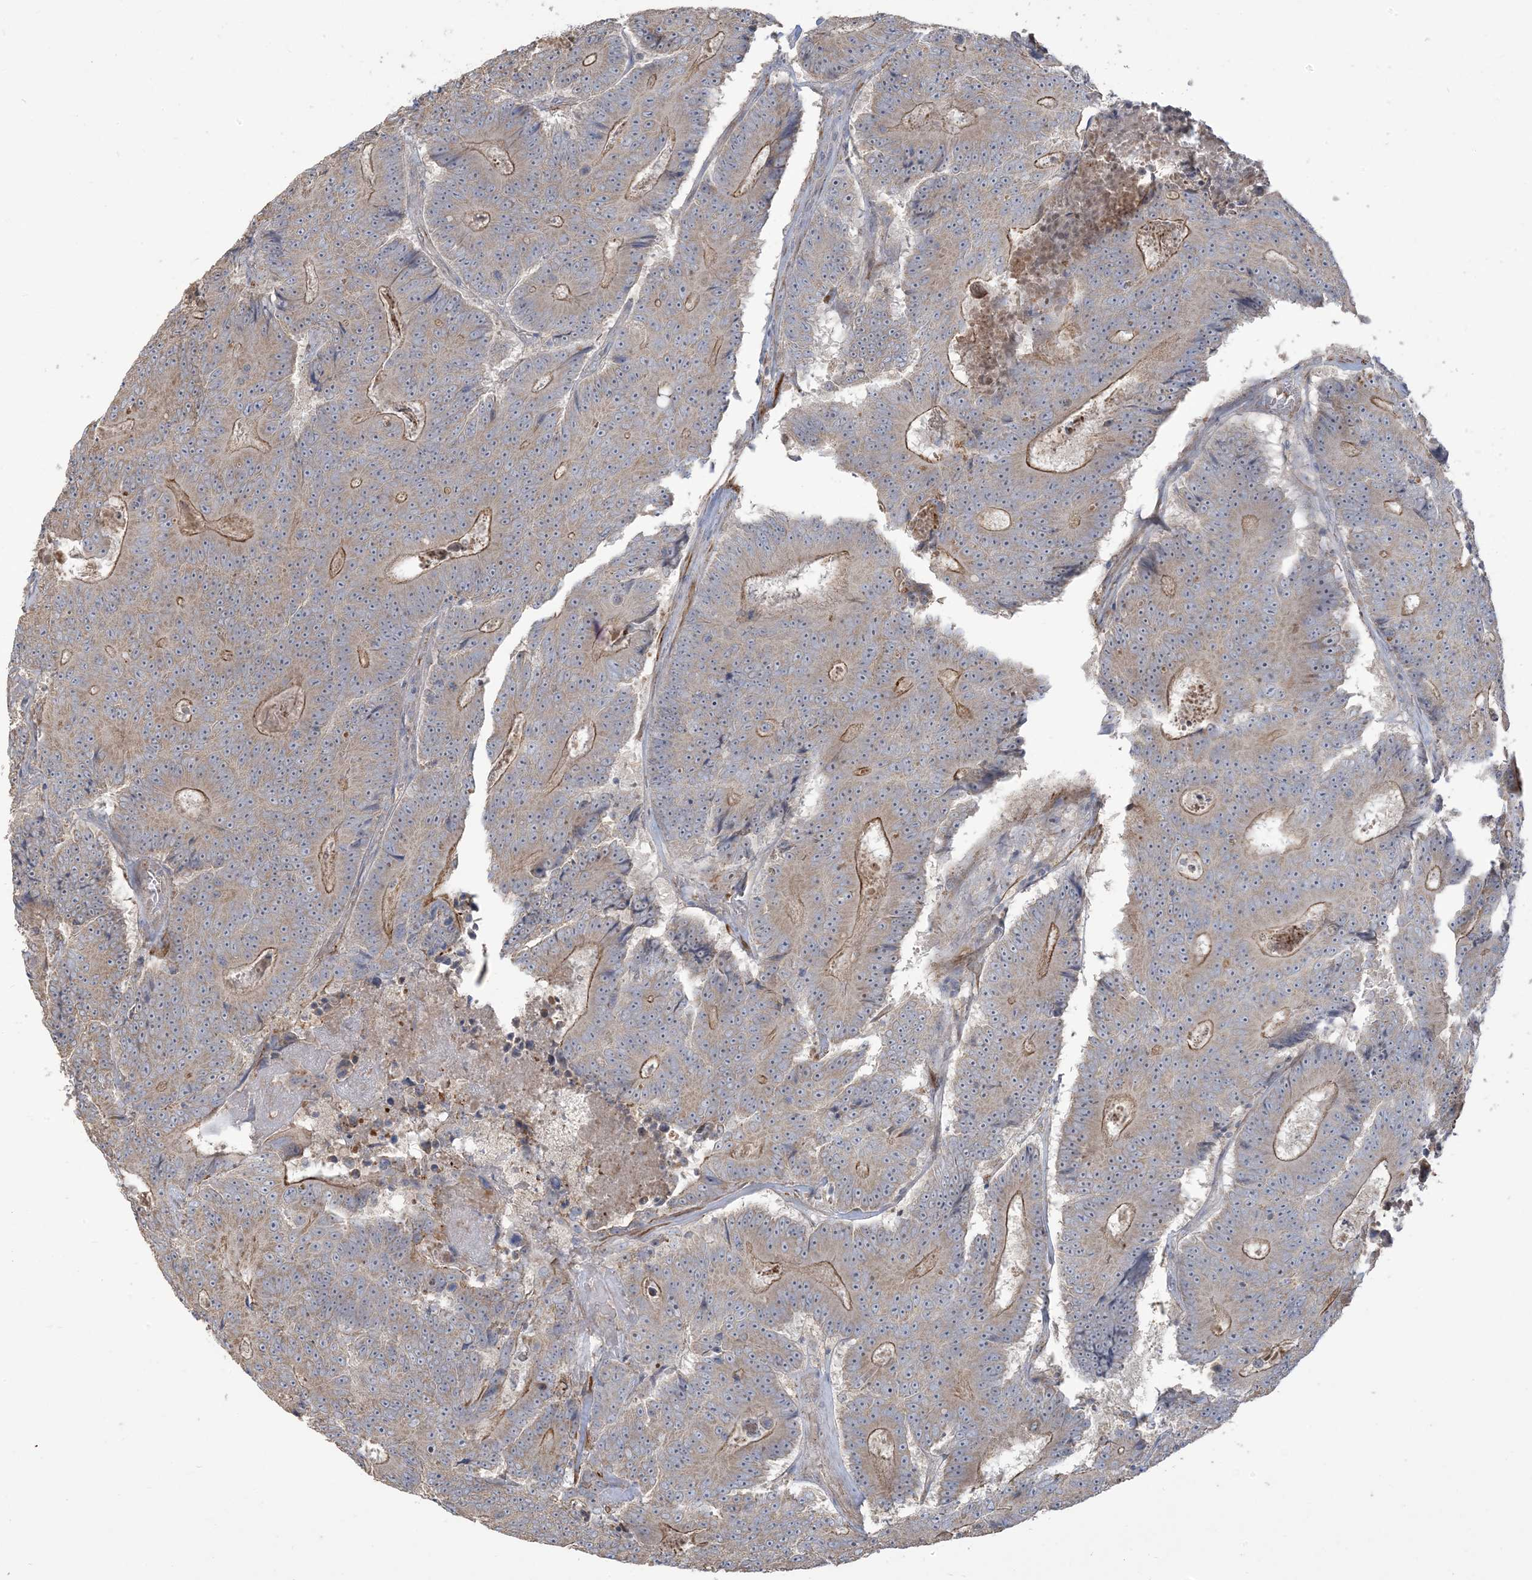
{"staining": {"intensity": "moderate", "quantity": "<25%", "location": "cytoplasmic/membranous"}, "tissue": "colorectal cancer", "cell_type": "Tumor cells", "image_type": "cancer", "snomed": [{"axis": "morphology", "description": "Adenocarcinoma, NOS"}, {"axis": "topography", "description": "Colon"}], "caption": "An immunohistochemistry photomicrograph of tumor tissue is shown. Protein staining in brown highlights moderate cytoplasmic/membranous positivity in colorectal cancer within tumor cells. (DAB IHC with brightfield microscopy, high magnification).", "gene": "KLHL18", "patient": {"sex": "male", "age": 83}}